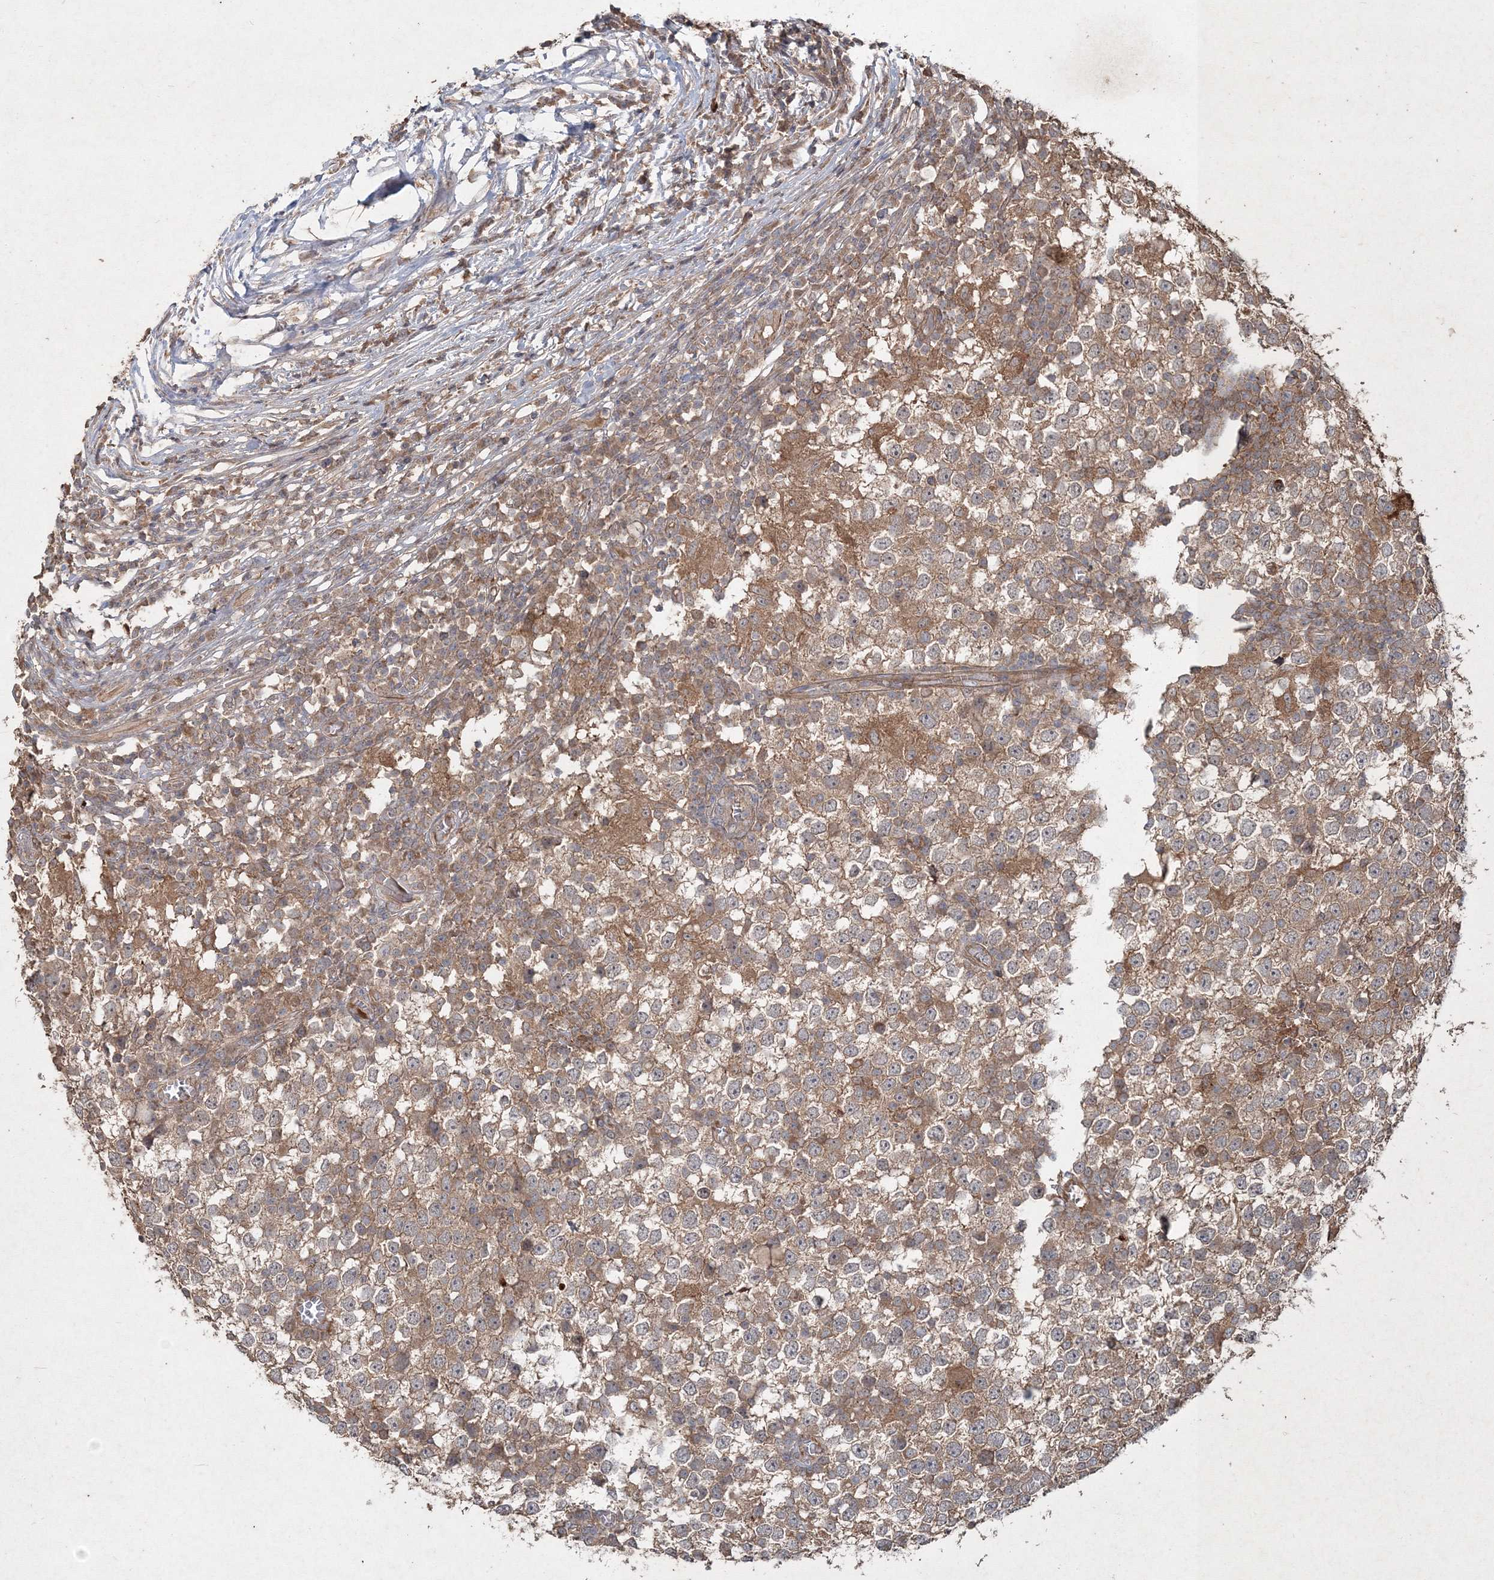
{"staining": {"intensity": "weak", "quantity": ">75%", "location": "cytoplasmic/membranous"}, "tissue": "testis cancer", "cell_type": "Tumor cells", "image_type": "cancer", "snomed": [{"axis": "morphology", "description": "Seminoma, NOS"}, {"axis": "topography", "description": "Testis"}], "caption": "The histopathology image shows a brown stain indicating the presence of a protein in the cytoplasmic/membranous of tumor cells in testis seminoma.", "gene": "SPRY1", "patient": {"sex": "male", "age": 65}}